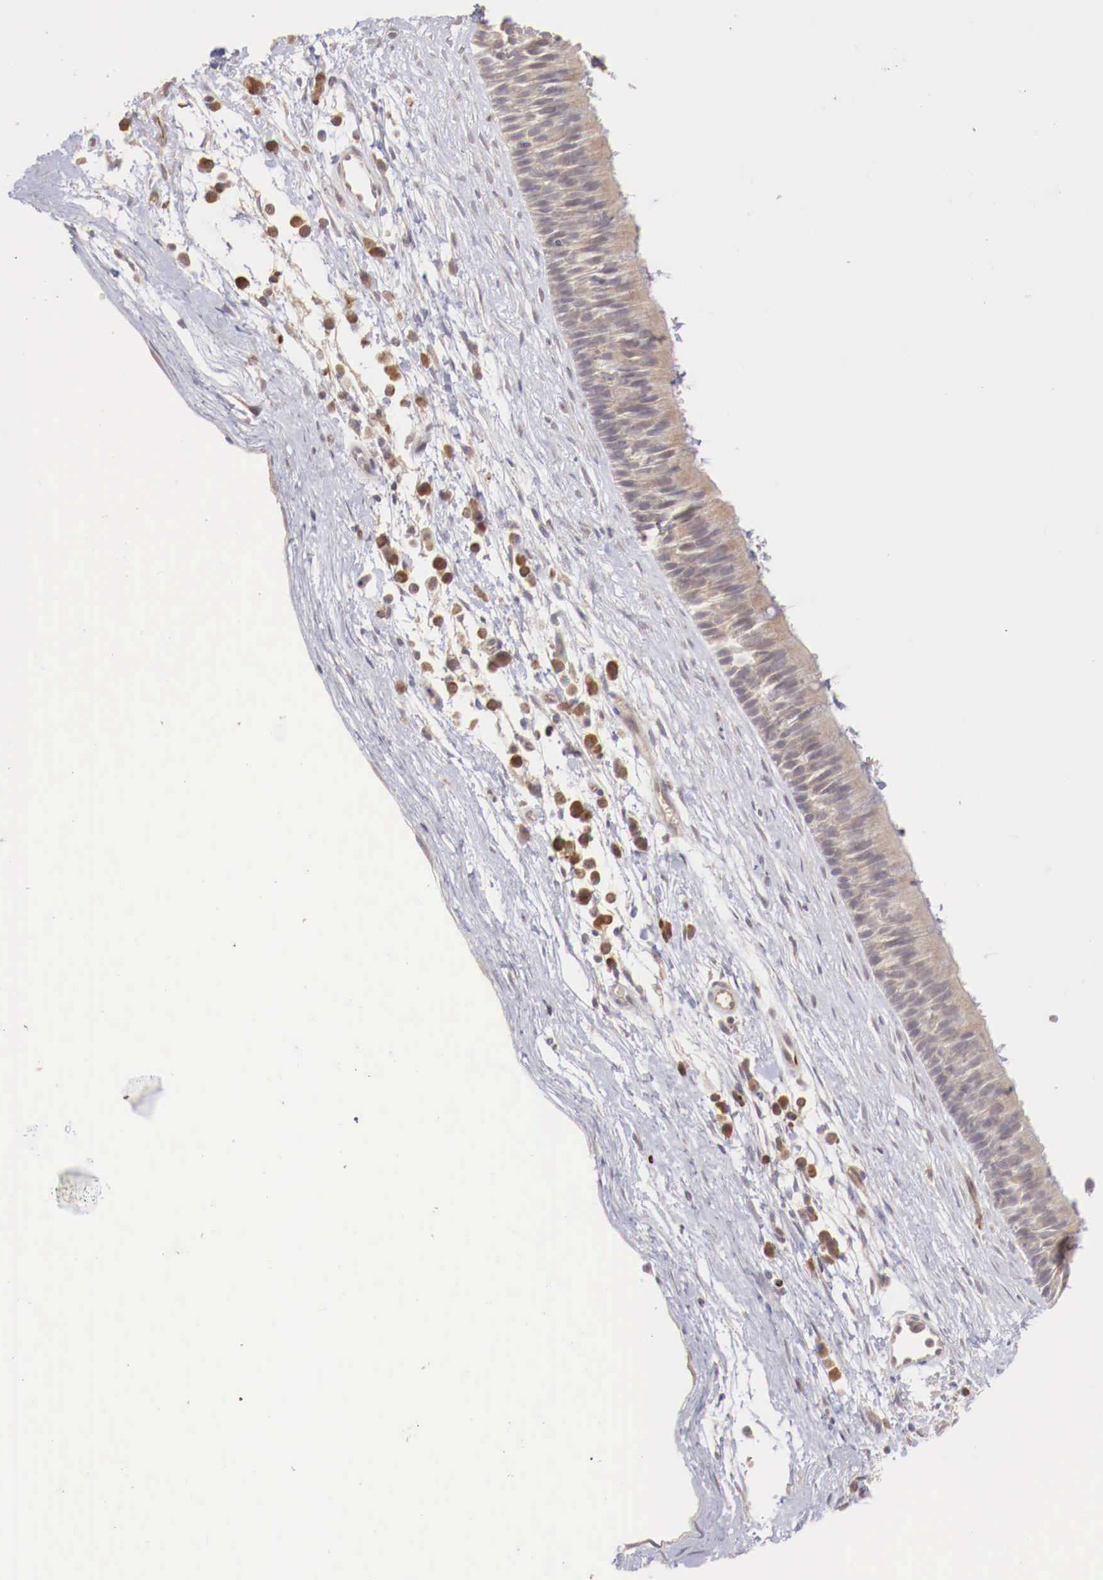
{"staining": {"intensity": "weak", "quantity": ">75%", "location": "cytoplasmic/membranous"}, "tissue": "nasopharynx", "cell_type": "Respiratory epithelial cells", "image_type": "normal", "snomed": [{"axis": "morphology", "description": "Normal tissue, NOS"}, {"axis": "topography", "description": "Nasopharynx"}], "caption": "Immunohistochemical staining of benign human nasopharynx displays low levels of weak cytoplasmic/membranous expression in about >75% of respiratory epithelial cells.", "gene": "WT1", "patient": {"sex": "male", "age": 13}}